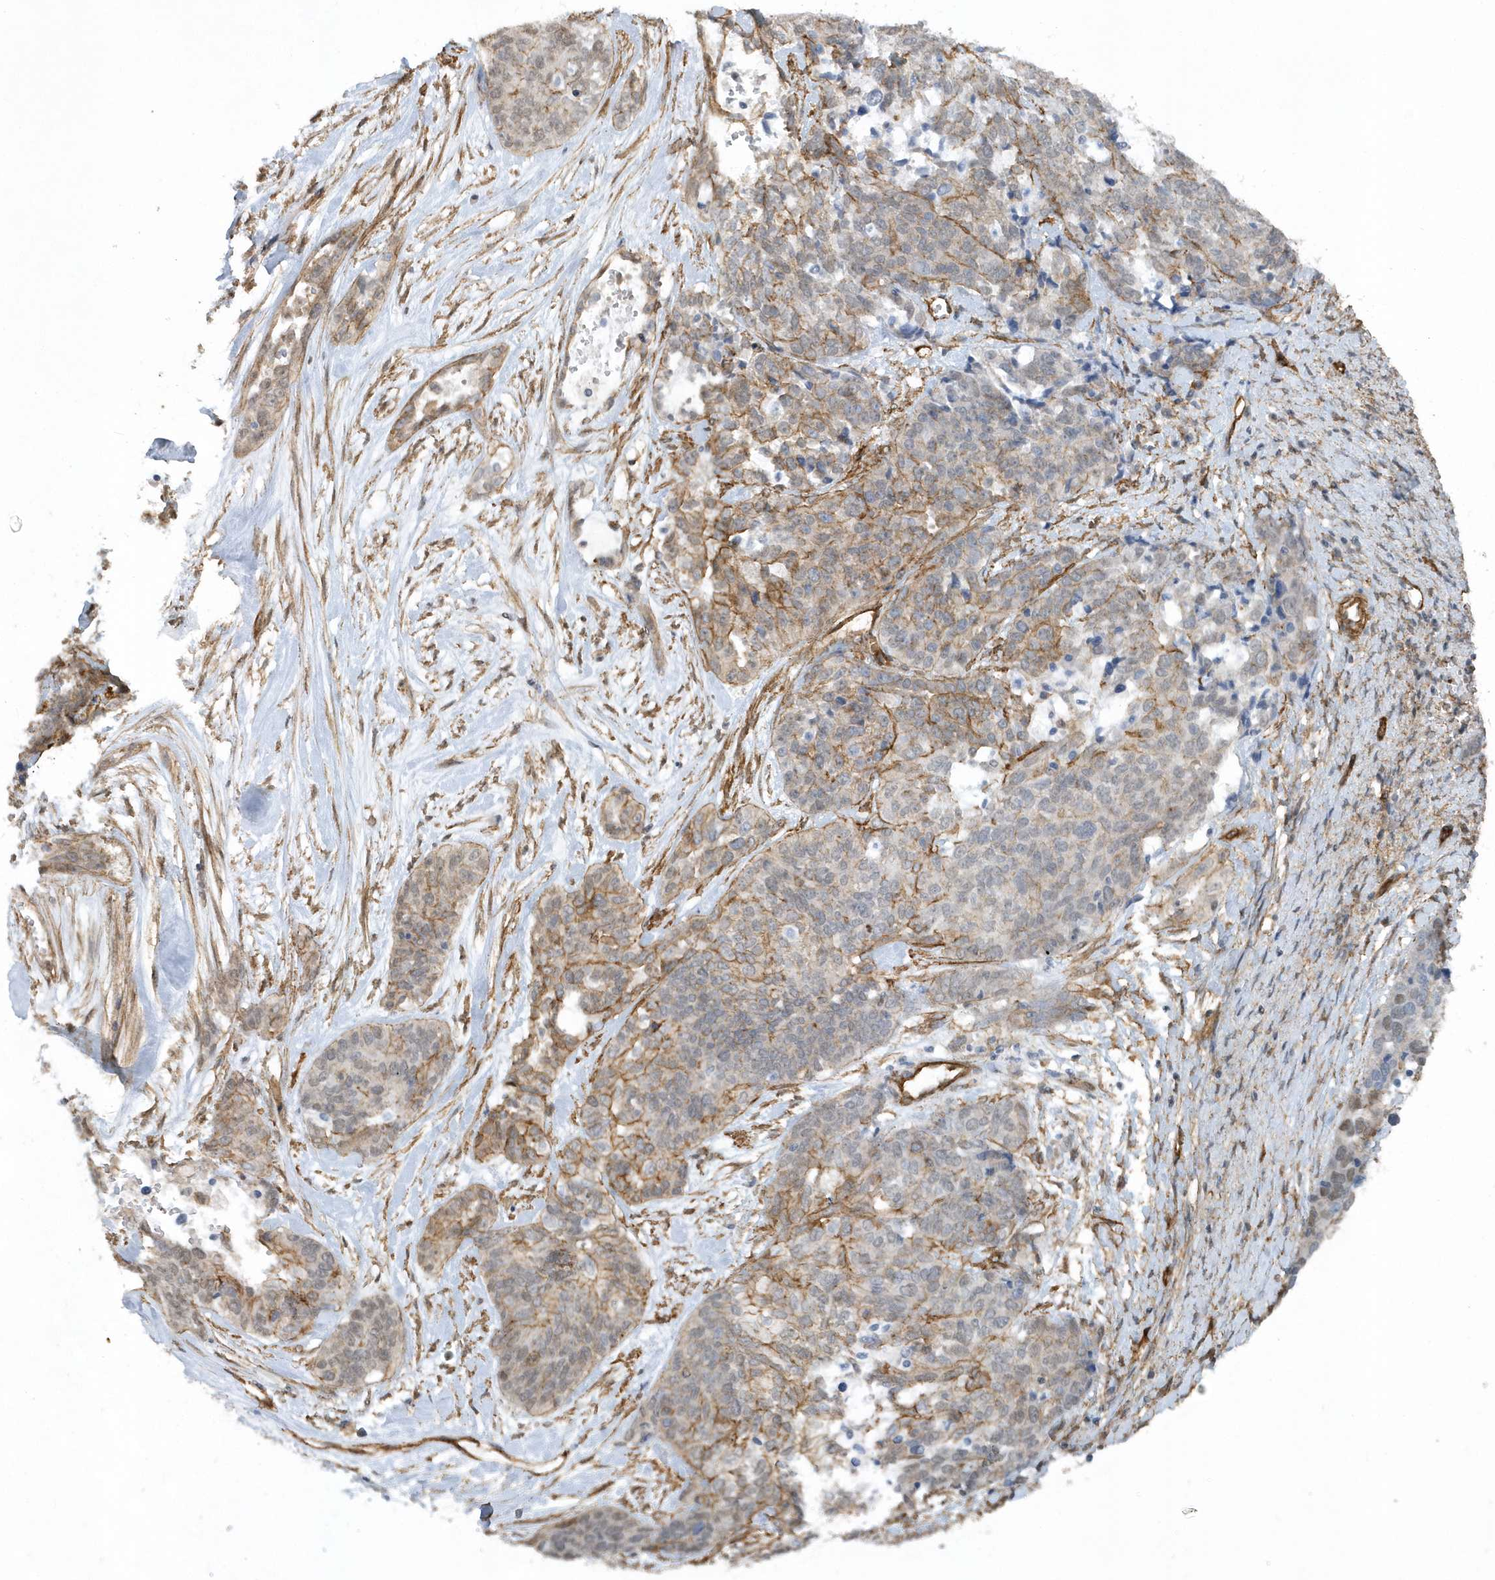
{"staining": {"intensity": "moderate", "quantity": "<25%", "location": "cytoplasmic/membranous"}, "tissue": "ovarian cancer", "cell_type": "Tumor cells", "image_type": "cancer", "snomed": [{"axis": "morphology", "description": "Cystadenocarcinoma, serous, NOS"}, {"axis": "topography", "description": "Ovary"}], "caption": "Human ovarian serous cystadenocarcinoma stained with a protein marker demonstrates moderate staining in tumor cells.", "gene": "RAI14", "patient": {"sex": "female", "age": 44}}